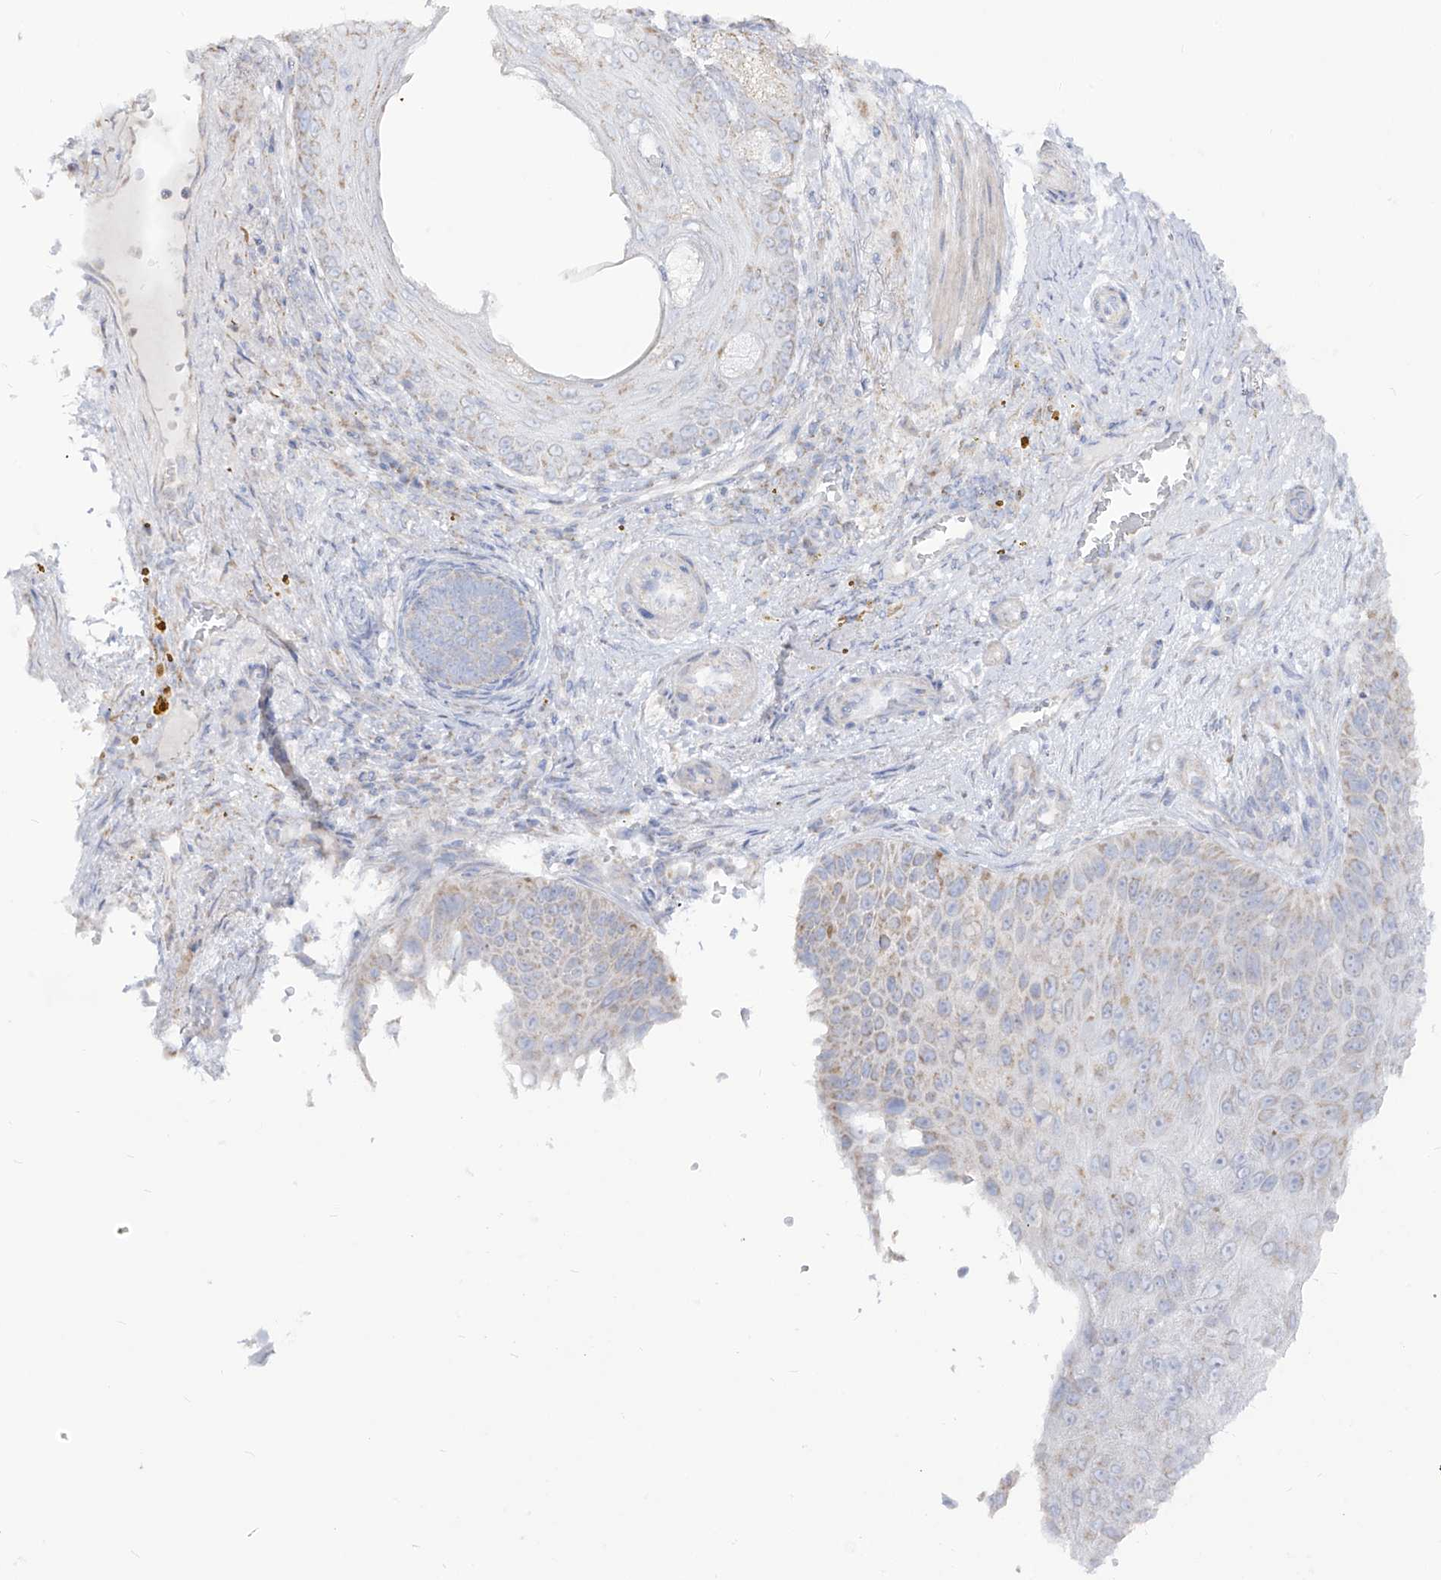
{"staining": {"intensity": "weak", "quantity": "<25%", "location": "cytoplasmic/membranous"}, "tissue": "skin cancer", "cell_type": "Tumor cells", "image_type": "cancer", "snomed": [{"axis": "morphology", "description": "Squamous cell carcinoma, NOS"}, {"axis": "topography", "description": "Skin"}], "caption": "Skin cancer stained for a protein using immunohistochemistry (IHC) shows no positivity tumor cells.", "gene": "RCHY1", "patient": {"sex": "female", "age": 88}}